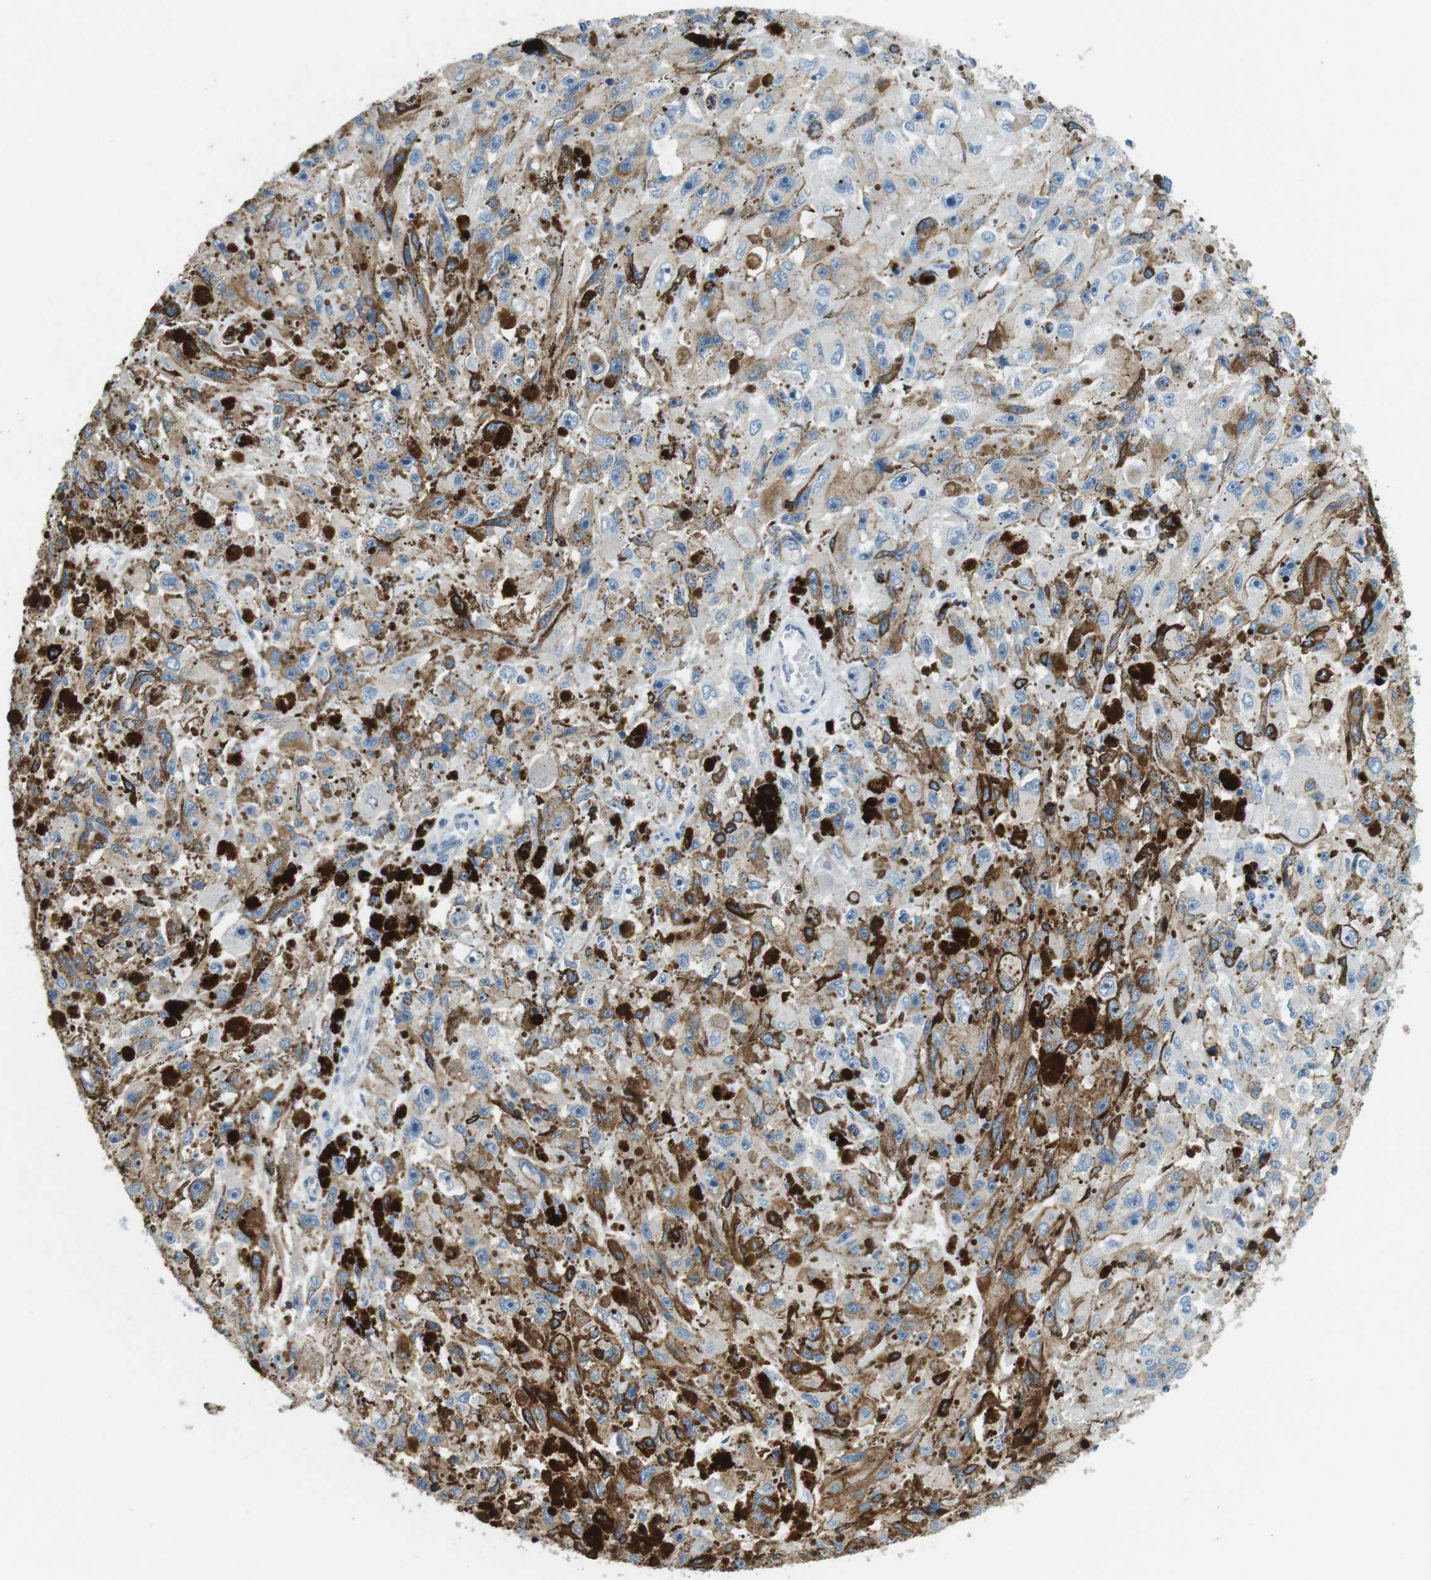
{"staining": {"intensity": "negative", "quantity": "none", "location": "none"}, "tissue": "melanoma", "cell_type": "Tumor cells", "image_type": "cancer", "snomed": [{"axis": "morphology", "description": "Malignant melanoma, NOS"}, {"axis": "topography", "description": "Skin"}], "caption": "There is no significant staining in tumor cells of melanoma.", "gene": "CD6", "patient": {"sex": "female", "age": 104}}